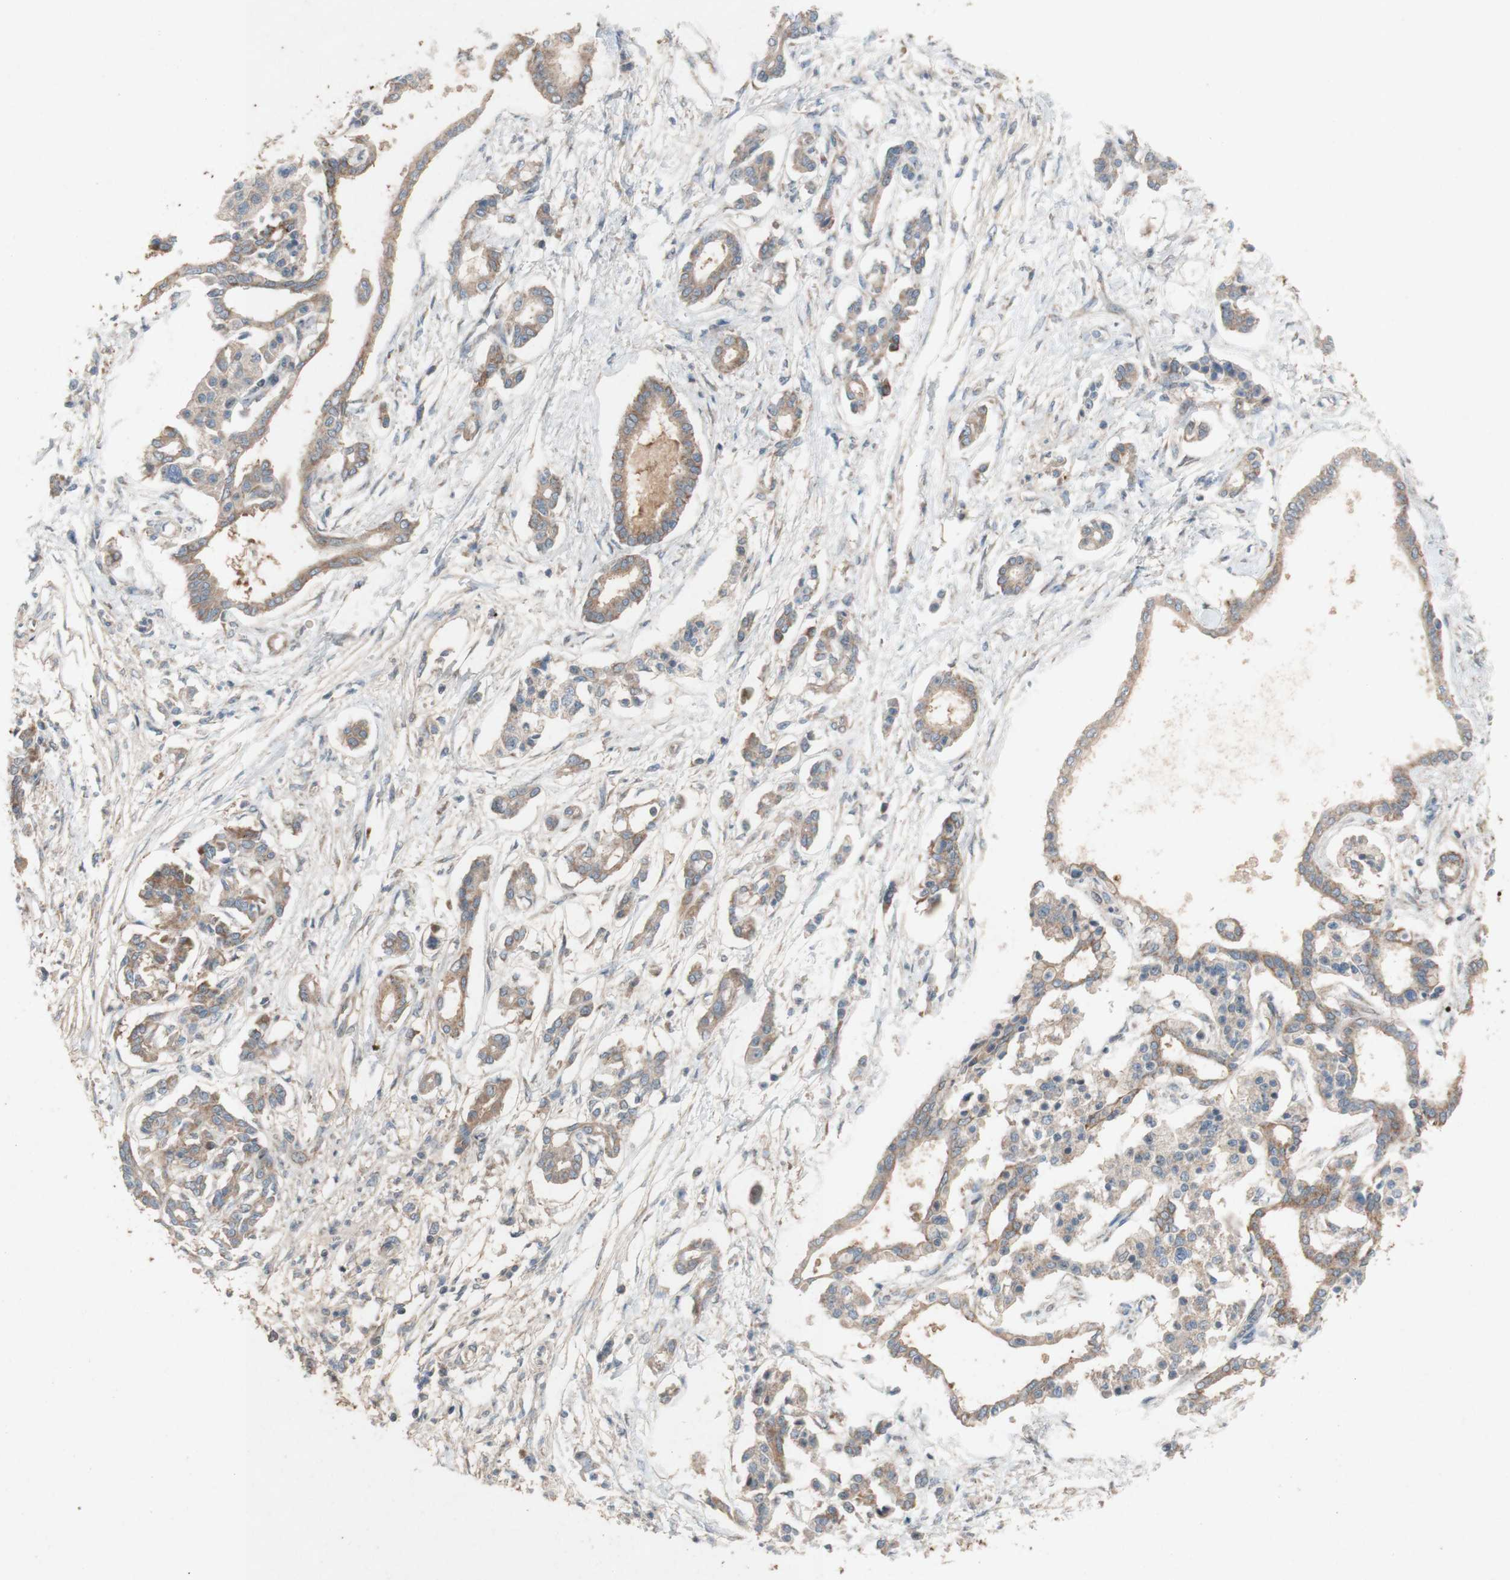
{"staining": {"intensity": "moderate", "quantity": ">75%", "location": "cytoplasmic/membranous"}, "tissue": "pancreatic cancer", "cell_type": "Tumor cells", "image_type": "cancer", "snomed": [{"axis": "morphology", "description": "Adenocarcinoma, NOS"}, {"axis": "topography", "description": "Pancreas"}], "caption": "Pancreatic cancer stained with immunohistochemistry displays moderate cytoplasmic/membranous positivity in about >75% of tumor cells.", "gene": "TST", "patient": {"sex": "male", "age": 56}}